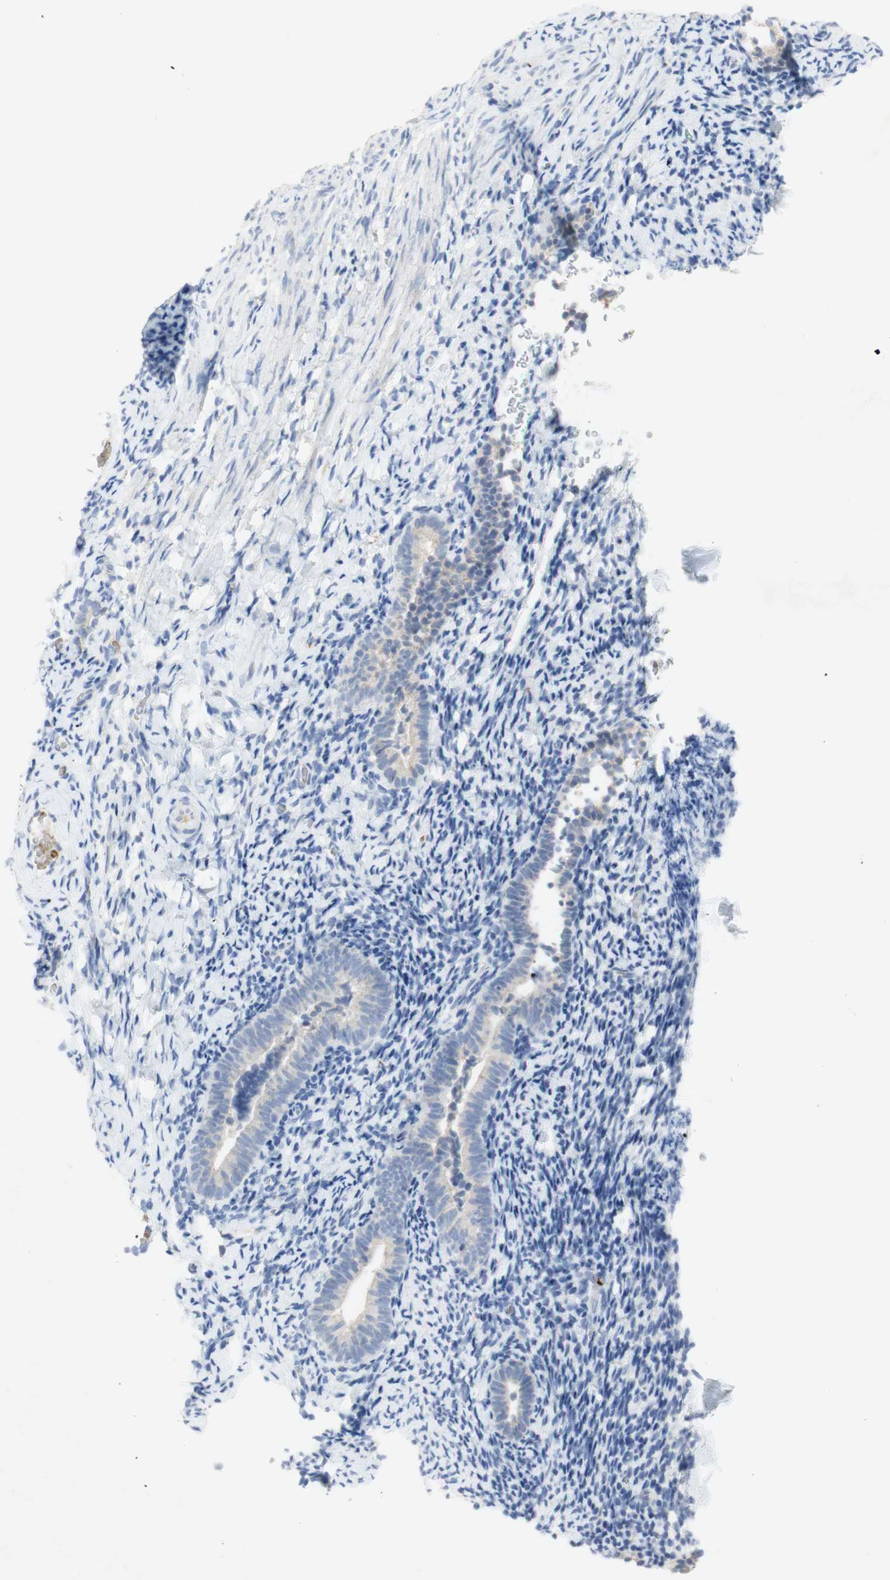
{"staining": {"intensity": "negative", "quantity": "none", "location": "none"}, "tissue": "endometrium", "cell_type": "Cells in endometrial stroma", "image_type": "normal", "snomed": [{"axis": "morphology", "description": "Normal tissue, NOS"}, {"axis": "topography", "description": "Endometrium"}], "caption": "Cells in endometrial stroma show no significant expression in normal endometrium. The staining is performed using DAB (3,3'-diaminobenzidine) brown chromogen with nuclei counter-stained in using hematoxylin.", "gene": "EPO", "patient": {"sex": "female", "age": 51}}